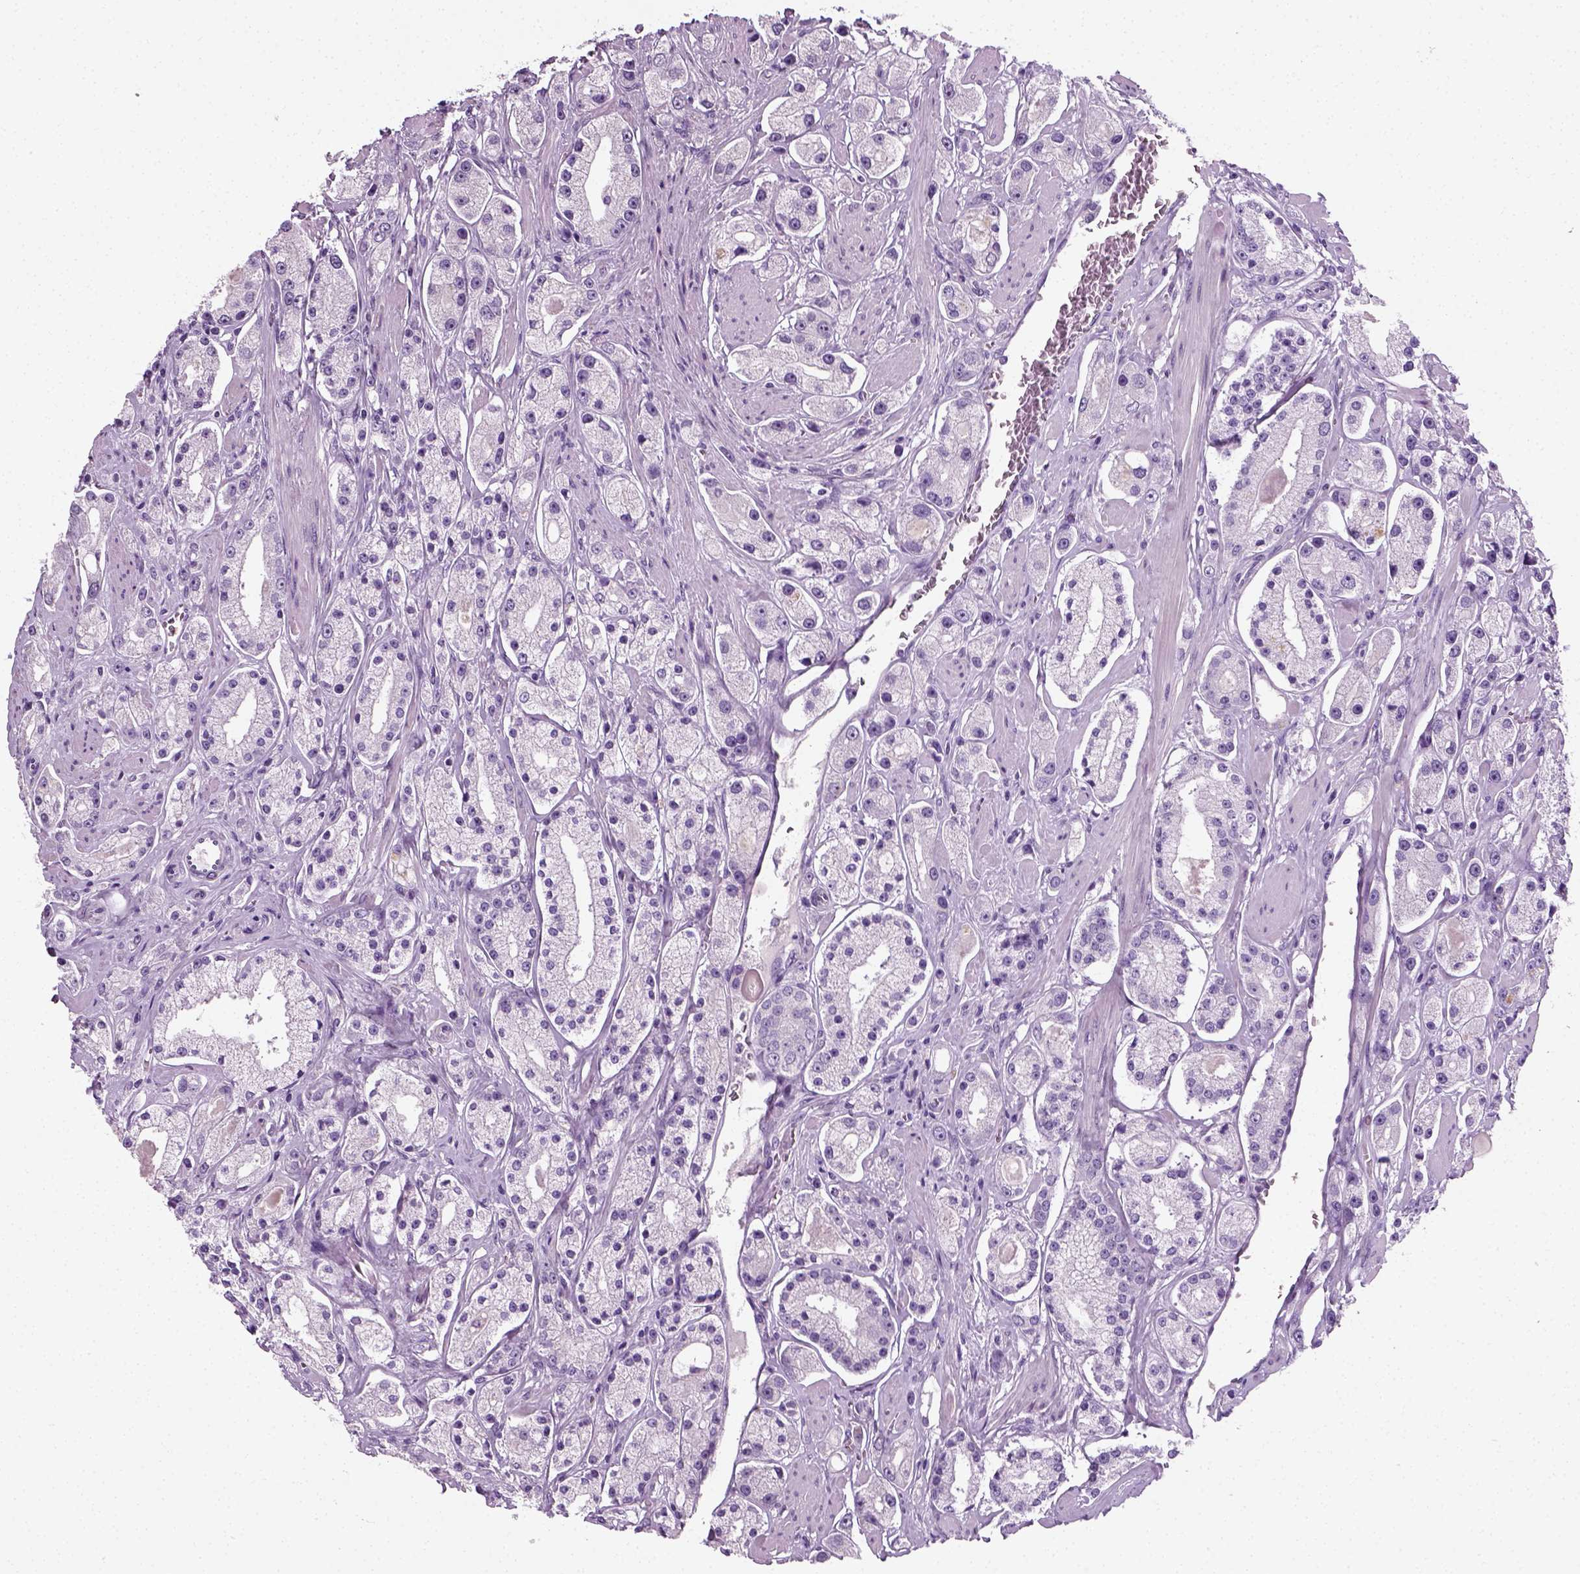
{"staining": {"intensity": "negative", "quantity": "none", "location": "none"}, "tissue": "prostate cancer", "cell_type": "Tumor cells", "image_type": "cancer", "snomed": [{"axis": "morphology", "description": "Adenocarcinoma, High grade"}, {"axis": "topography", "description": "Prostate"}], "caption": "Immunohistochemical staining of prostate adenocarcinoma (high-grade) exhibits no significant expression in tumor cells.", "gene": "SPATA31E1", "patient": {"sex": "male", "age": 67}}